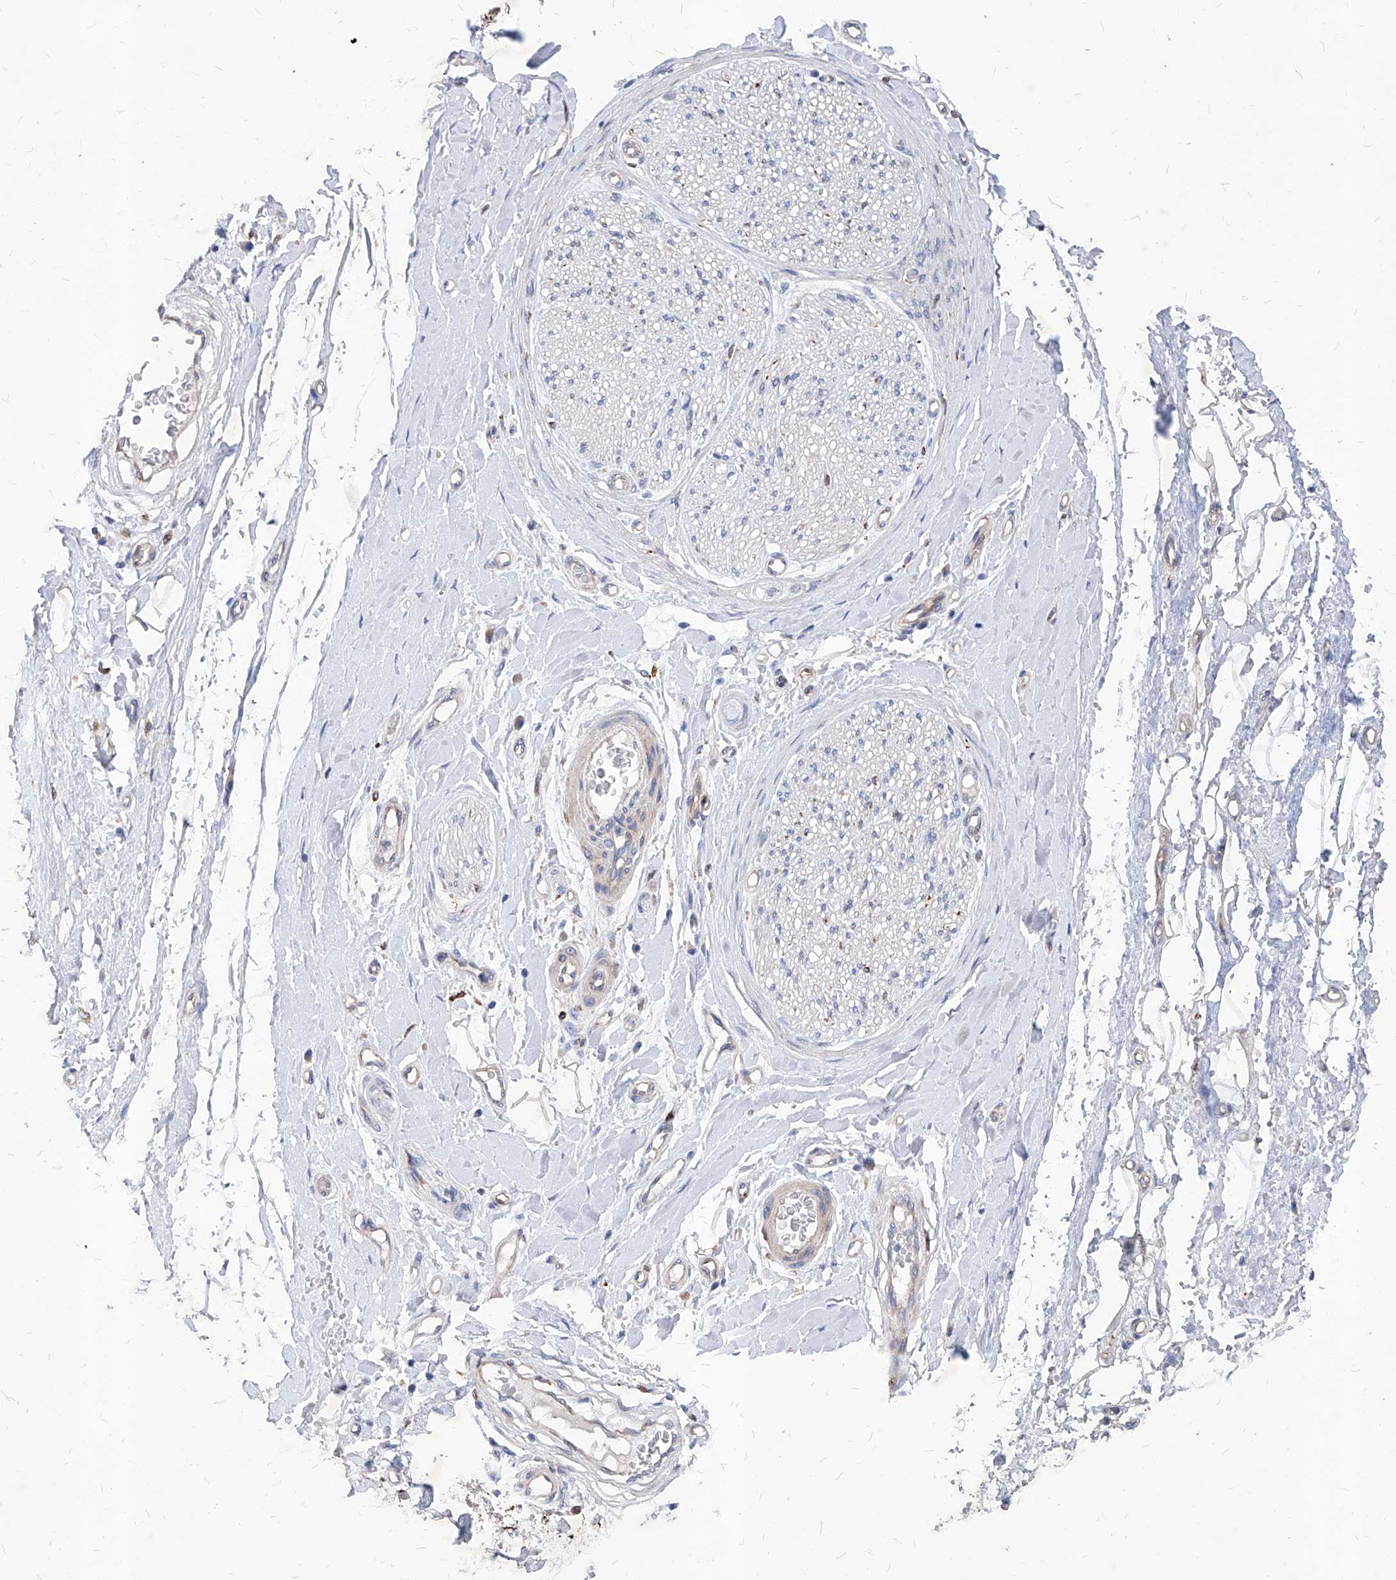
{"staining": {"intensity": "weak", "quantity": "<25%", "location": "cytoplasmic/membranous"}, "tissue": "adipose tissue", "cell_type": "Adipocytes", "image_type": "normal", "snomed": [{"axis": "morphology", "description": "Normal tissue, NOS"}, {"axis": "morphology", "description": "Adenocarcinoma, NOS"}, {"axis": "topography", "description": "Esophagus"}, {"axis": "topography", "description": "Stomach, upper"}, {"axis": "topography", "description": "Peripheral nerve tissue"}], "caption": "Adipocytes are negative for brown protein staining in benign adipose tissue. The staining is performed using DAB brown chromogen with nuclei counter-stained in using hematoxylin.", "gene": "UBOX5", "patient": {"sex": "male", "age": 62}}